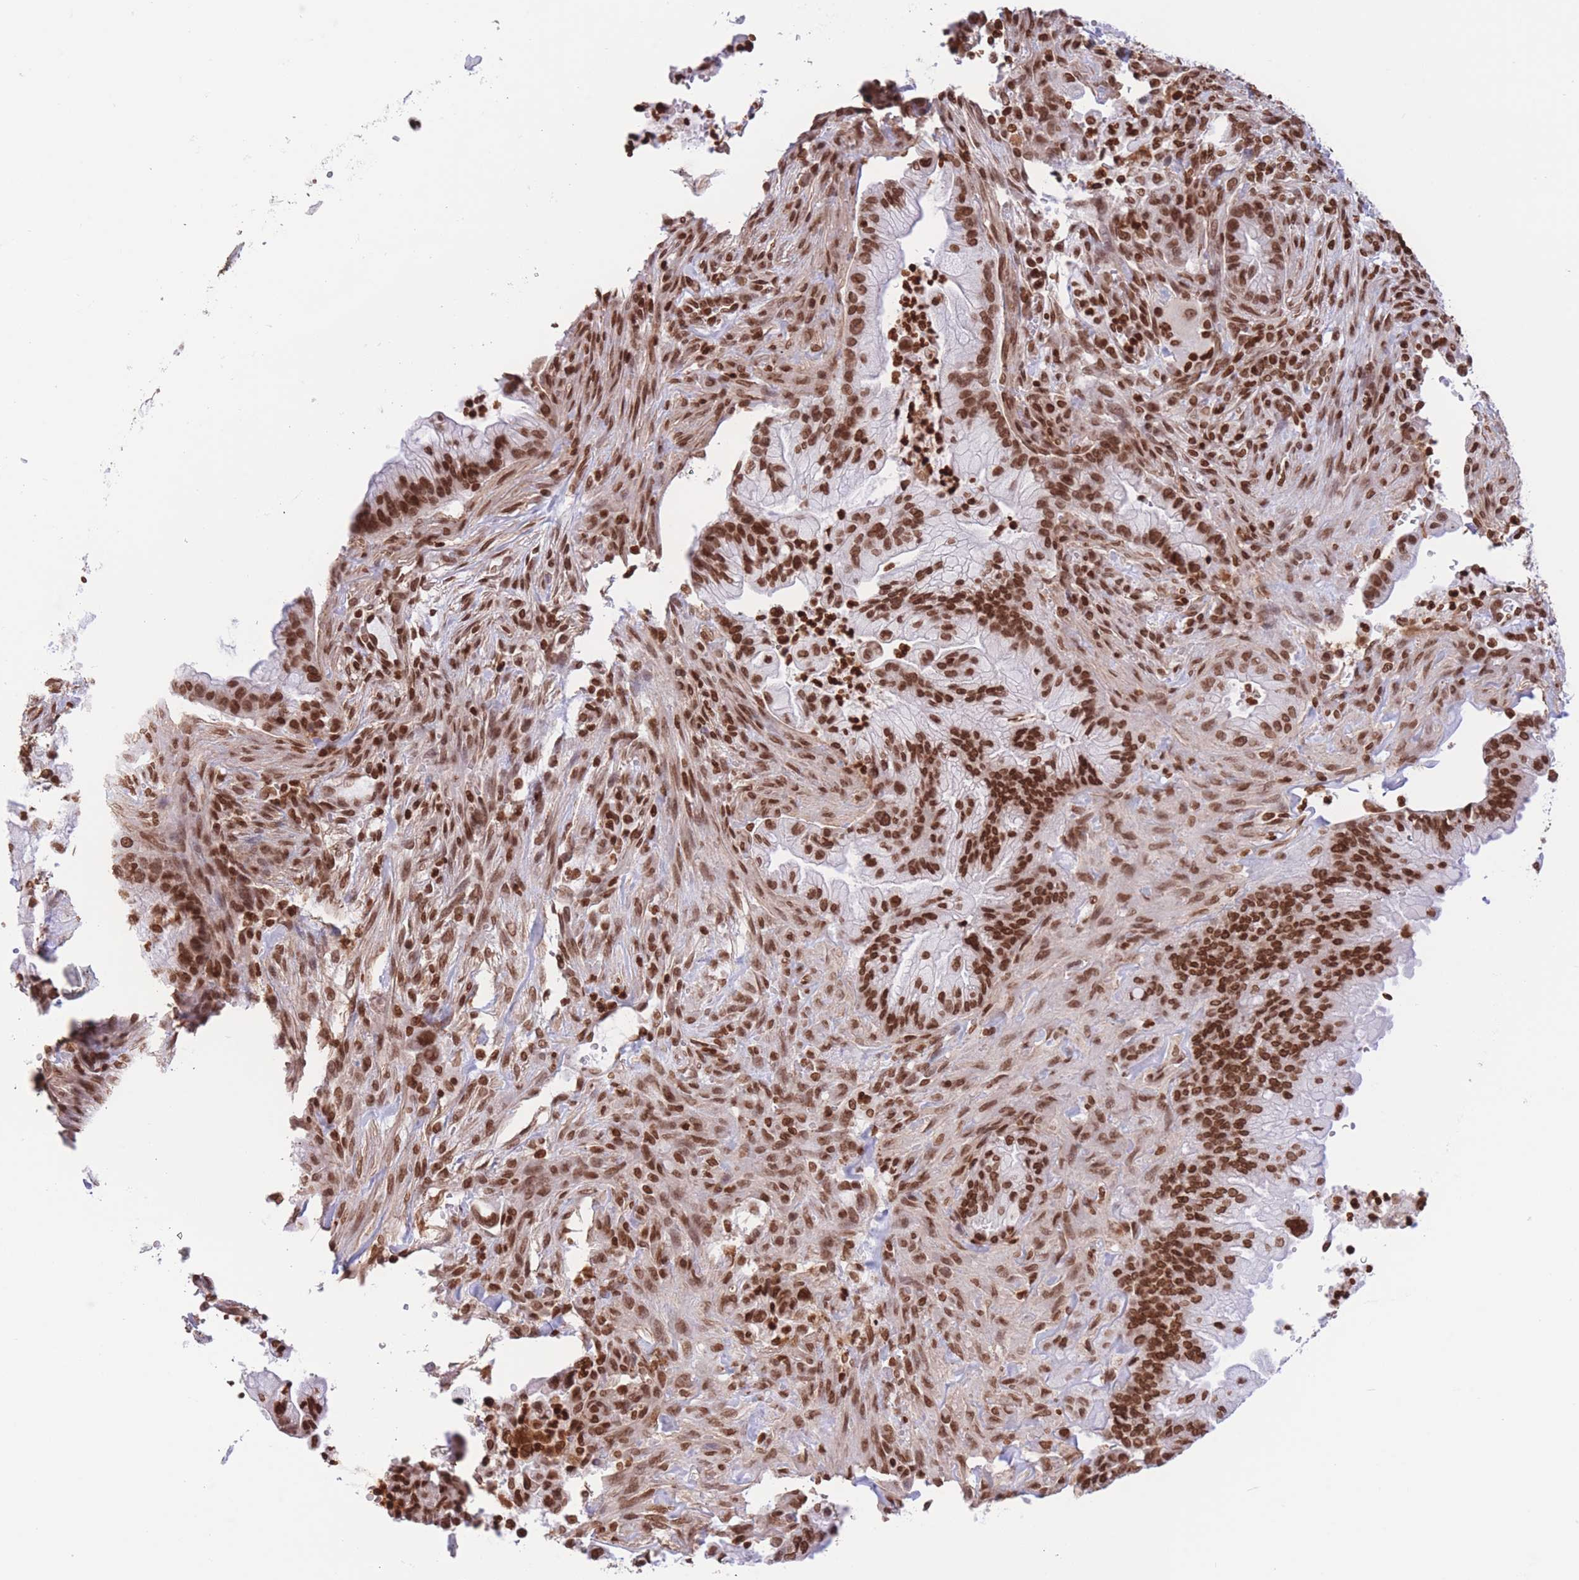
{"staining": {"intensity": "strong", "quantity": ">75%", "location": "nuclear"}, "tissue": "pancreatic cancer", "cell_type": "Tumor cells", "image_type": "cancer", "snomed": [{"axis": "morphology", "description": "Adenocarcinoma, NOS"}, {"axis": "topography", "description": "Pancreas"}], "caption": "Protein expression by IHC displays strong nuclear expression in approximately >75% of tumor cells in adenocarcinoma (pancreatic).", "gene": "H2BC11", "patient": {"sex": "male", "age": 44}}